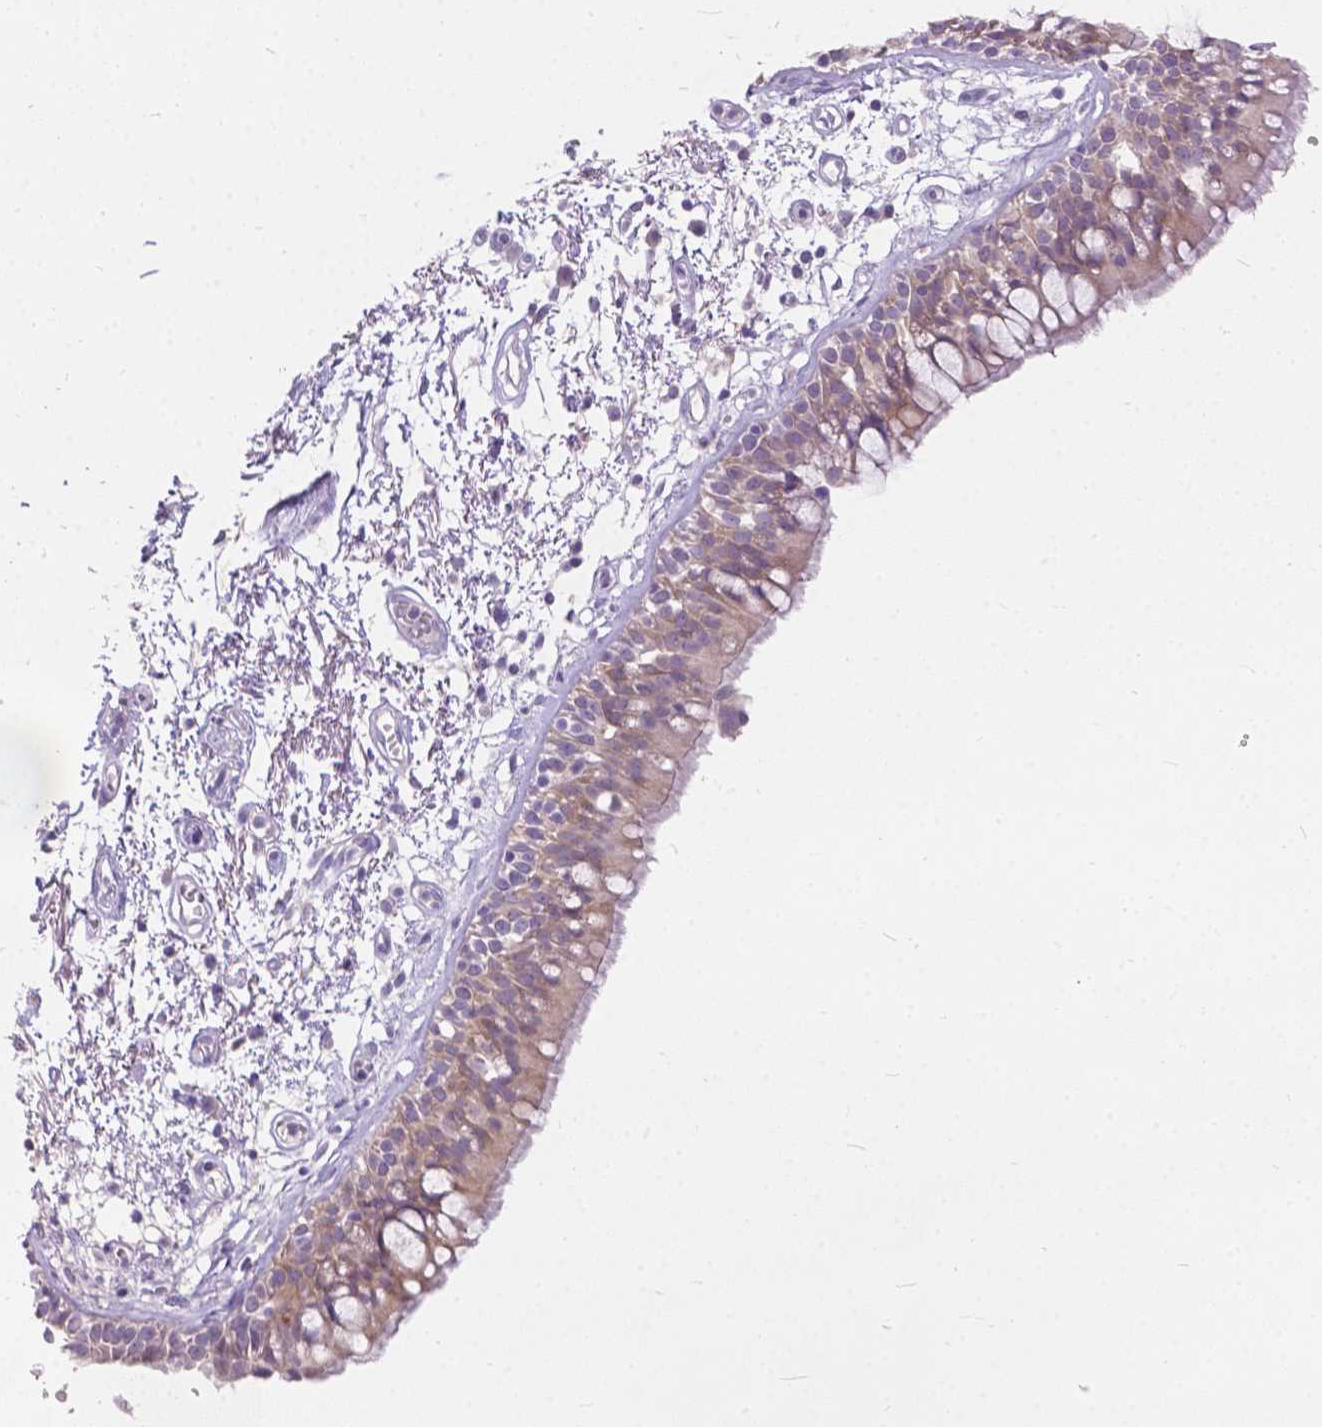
{"staining": {"intensity": "weak", "quantity": ">75%", "location": "cytoplasmic/membranous"}, "tissue": "bronchus", "cell_type": "Respiratory epithelial cells", "image_type": "normal", "snomed": [{"axis": "morphology", "description": "Normal tissue, NOS"}, {"axis": "morphology", "description": "Squamous cell carcinoma, NOS"}, {"axis": "topography", "description": "Cartilage tissue"}, {"axis": "topography", "description": "Bronchus"}, {"axis": "topography", "description": "Lung"}], "caption": "Protein staining of normal bronchus shows weak cytoplasmic/membranous positivity in about >75% of respiratory epithelial cells. (Brightfield microscopy of DAB IHC at high magnification).", "gene": "PEX11G", "patient": {"sex": "male", "age": 66}}